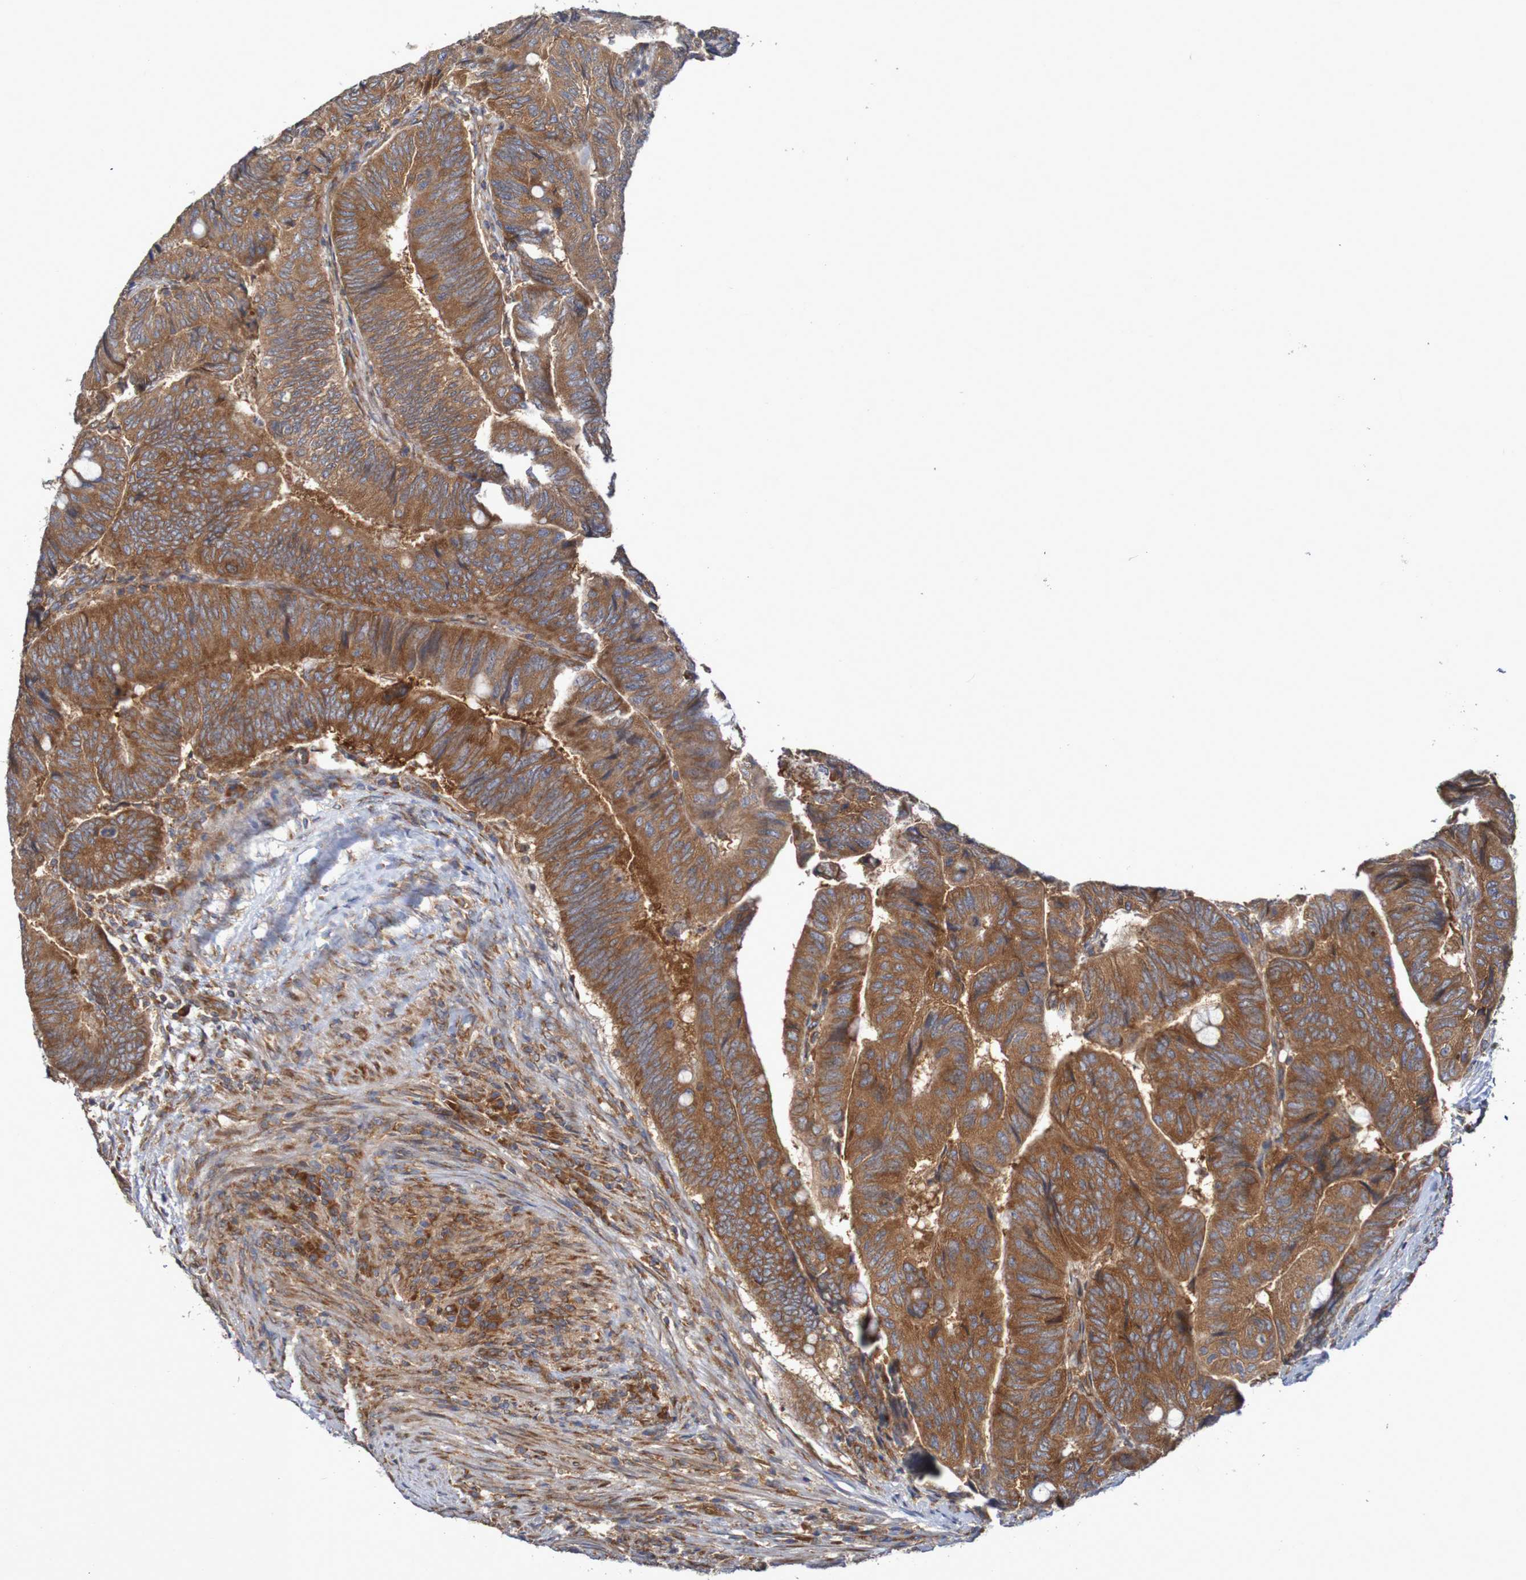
{"staining": {"intensity": "strong", "quantity": ">75%", "location": "cytoplasmic/membranous"}, "tissue": "colorectal cancer", "cell_type": "Tumor cells", "image_type": "cancer", "snomed": [{"axis": "morphology", "description": "Normal tissue, NOS"}, {"axis": "morphology", "description": "Adenocarcinoma, NOS"}, {"axis": "topography", "description": "Rectum"}, {"axis": "topography", "description": "Peripheral nerve tissue"}], "caption": "Immunohistochemical staining of human colorectal cancer (adenocarcinoma) exhibits high levels of strong cytoplasmic/membranous staining in approximately >75% of tumor cells.", "gene": "LRRC47", "patient": {"sex": "male", "age": 92}}